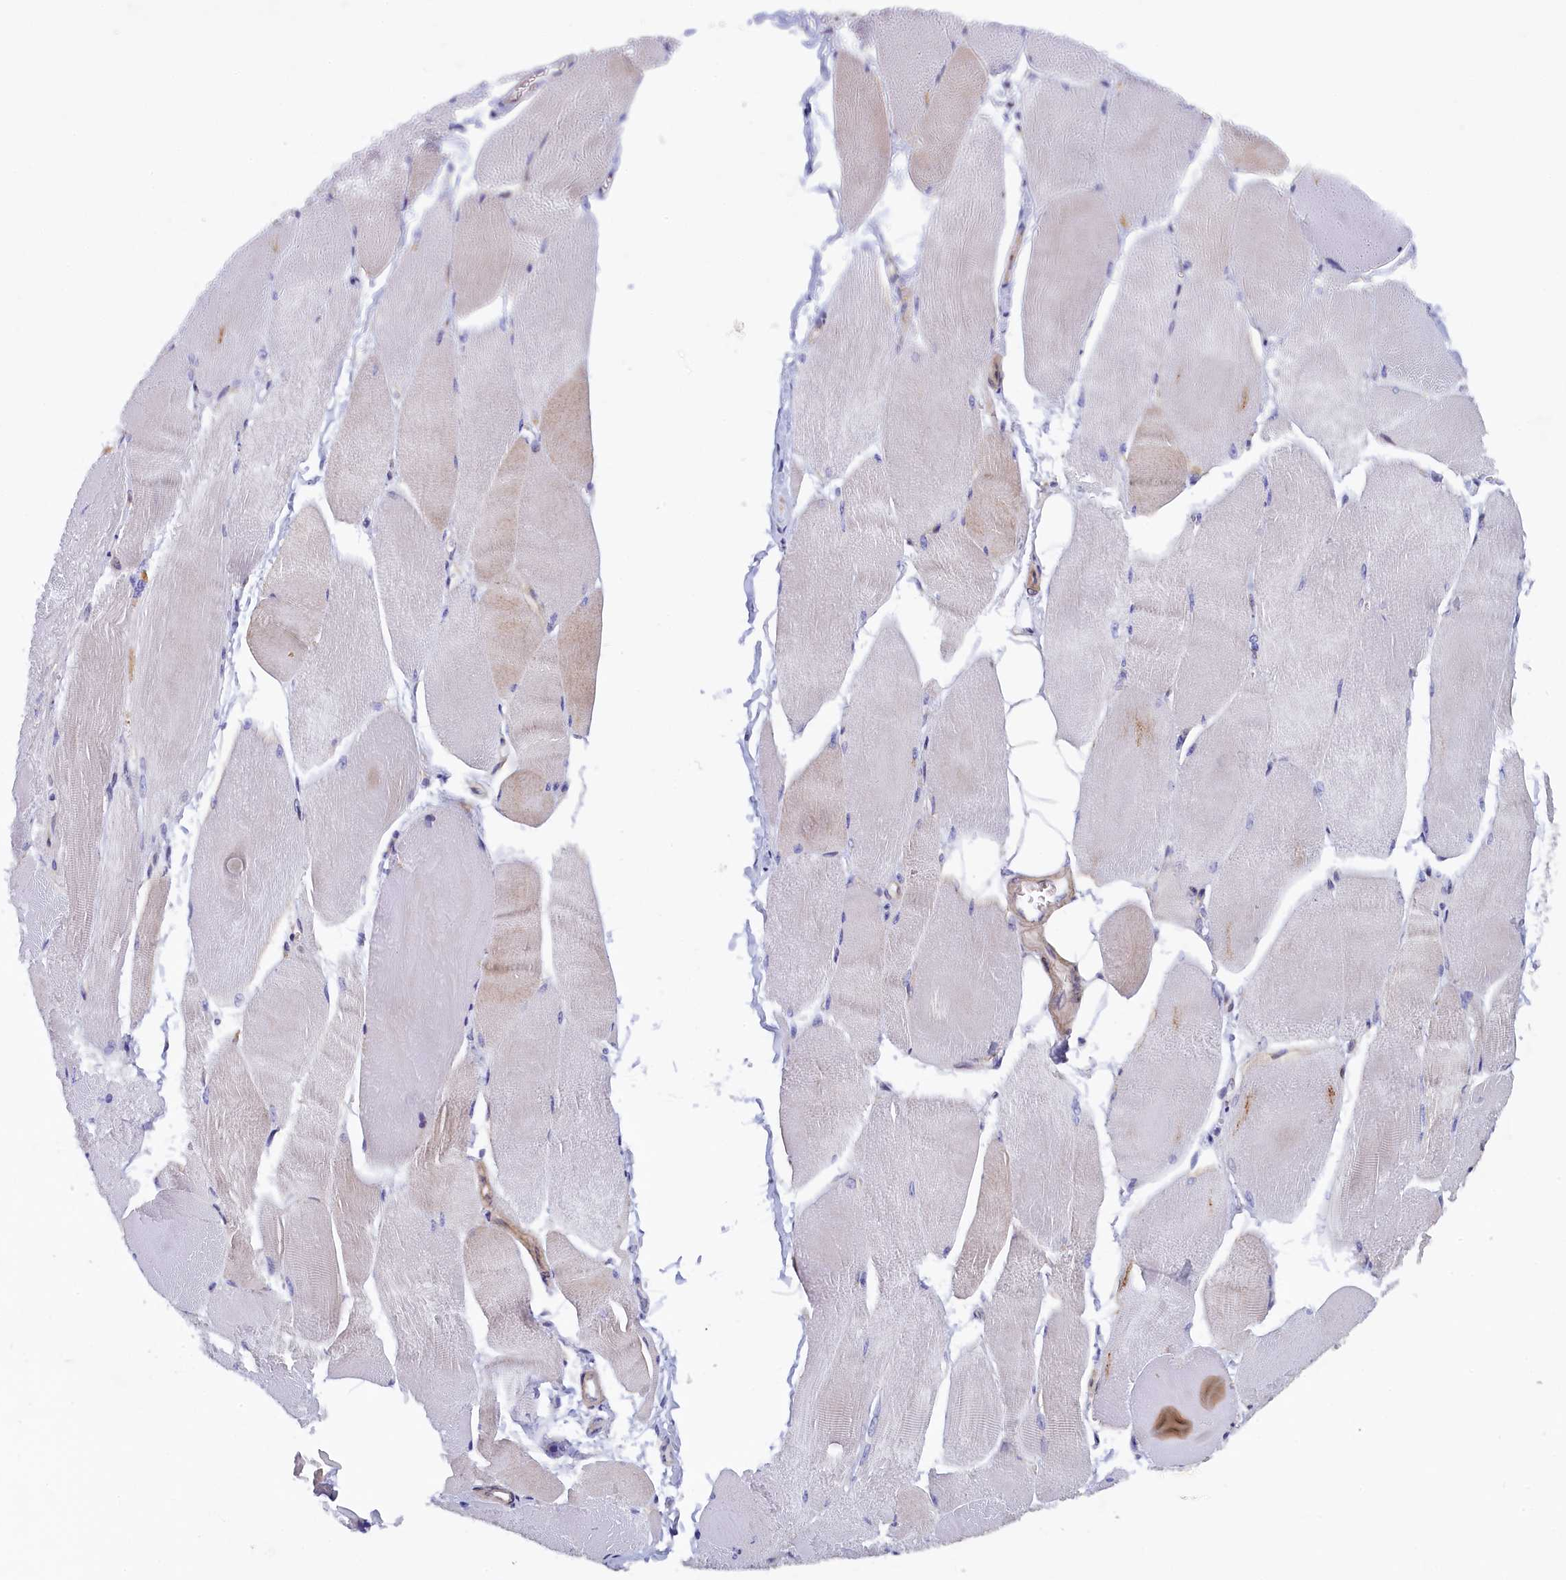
{"staining": {"intensity": "moderate", "quantity": "25%-75%", "location": "cytoplasmic/membranous"}, "tissue": "skeletal muscle", "cell_type": "Myocytes", "image_type": "normal", "snomed": [{"axis": "morphology", "description": "Normal tissue, NOS"}, {"axis": "morphology", "description": "Basal cell carcinoma"}, {"axis": "topography", "description": "Skeletal muscle"}], "caption": "Immunohistochemistry (IHC) (DAB (3,3'-diaminobenzidine)) staining of unremarkable skeletal muscle demonstrates moderate cytoplasmic/membranous protein positivity in approximately 25%-75% of myocytes.", "gene": "JPT2", "patient": {"sex": "female", "age": 64}}